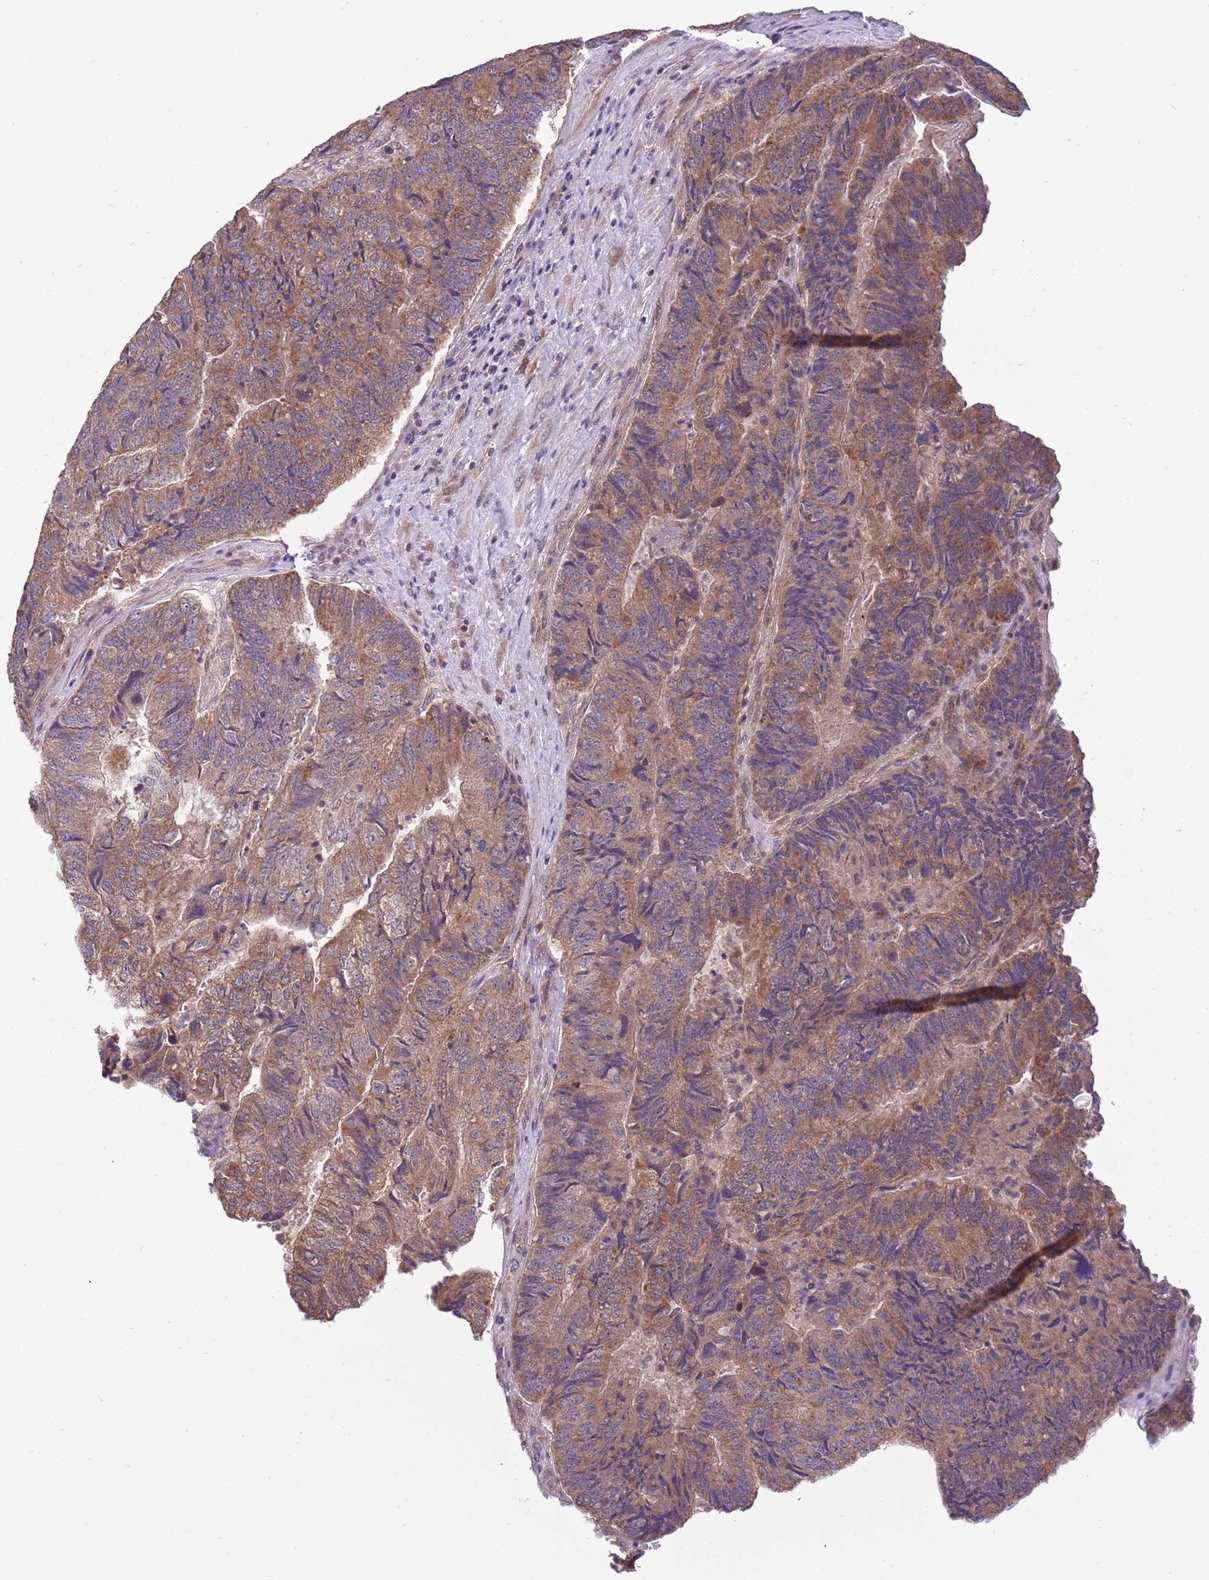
{"staining": {"intensity": "moderate", "quantity": ">75%", "location": "cytoplasmic/membranous"}, "tissue": "colorectal cancer", "cell_type": "Tumor cells", "image_type": "cancer", "snomed": [{"axis": "morphology", "description": "Adenocarcinoma, NOS"}, {"axis": "topography", "description": "Colon"}], "caption": "DAB immunohistochemical staining of adenocarcinoma (colorectal) demonstrates moderate cytoplasmic/membranous protein expression in approximately >75% of tumor cells. (DAB IHC, brown staining for protein, blue staining for nuclei).", "gene": "RNF181", "patient": {"sex": "female", "age": 67}}